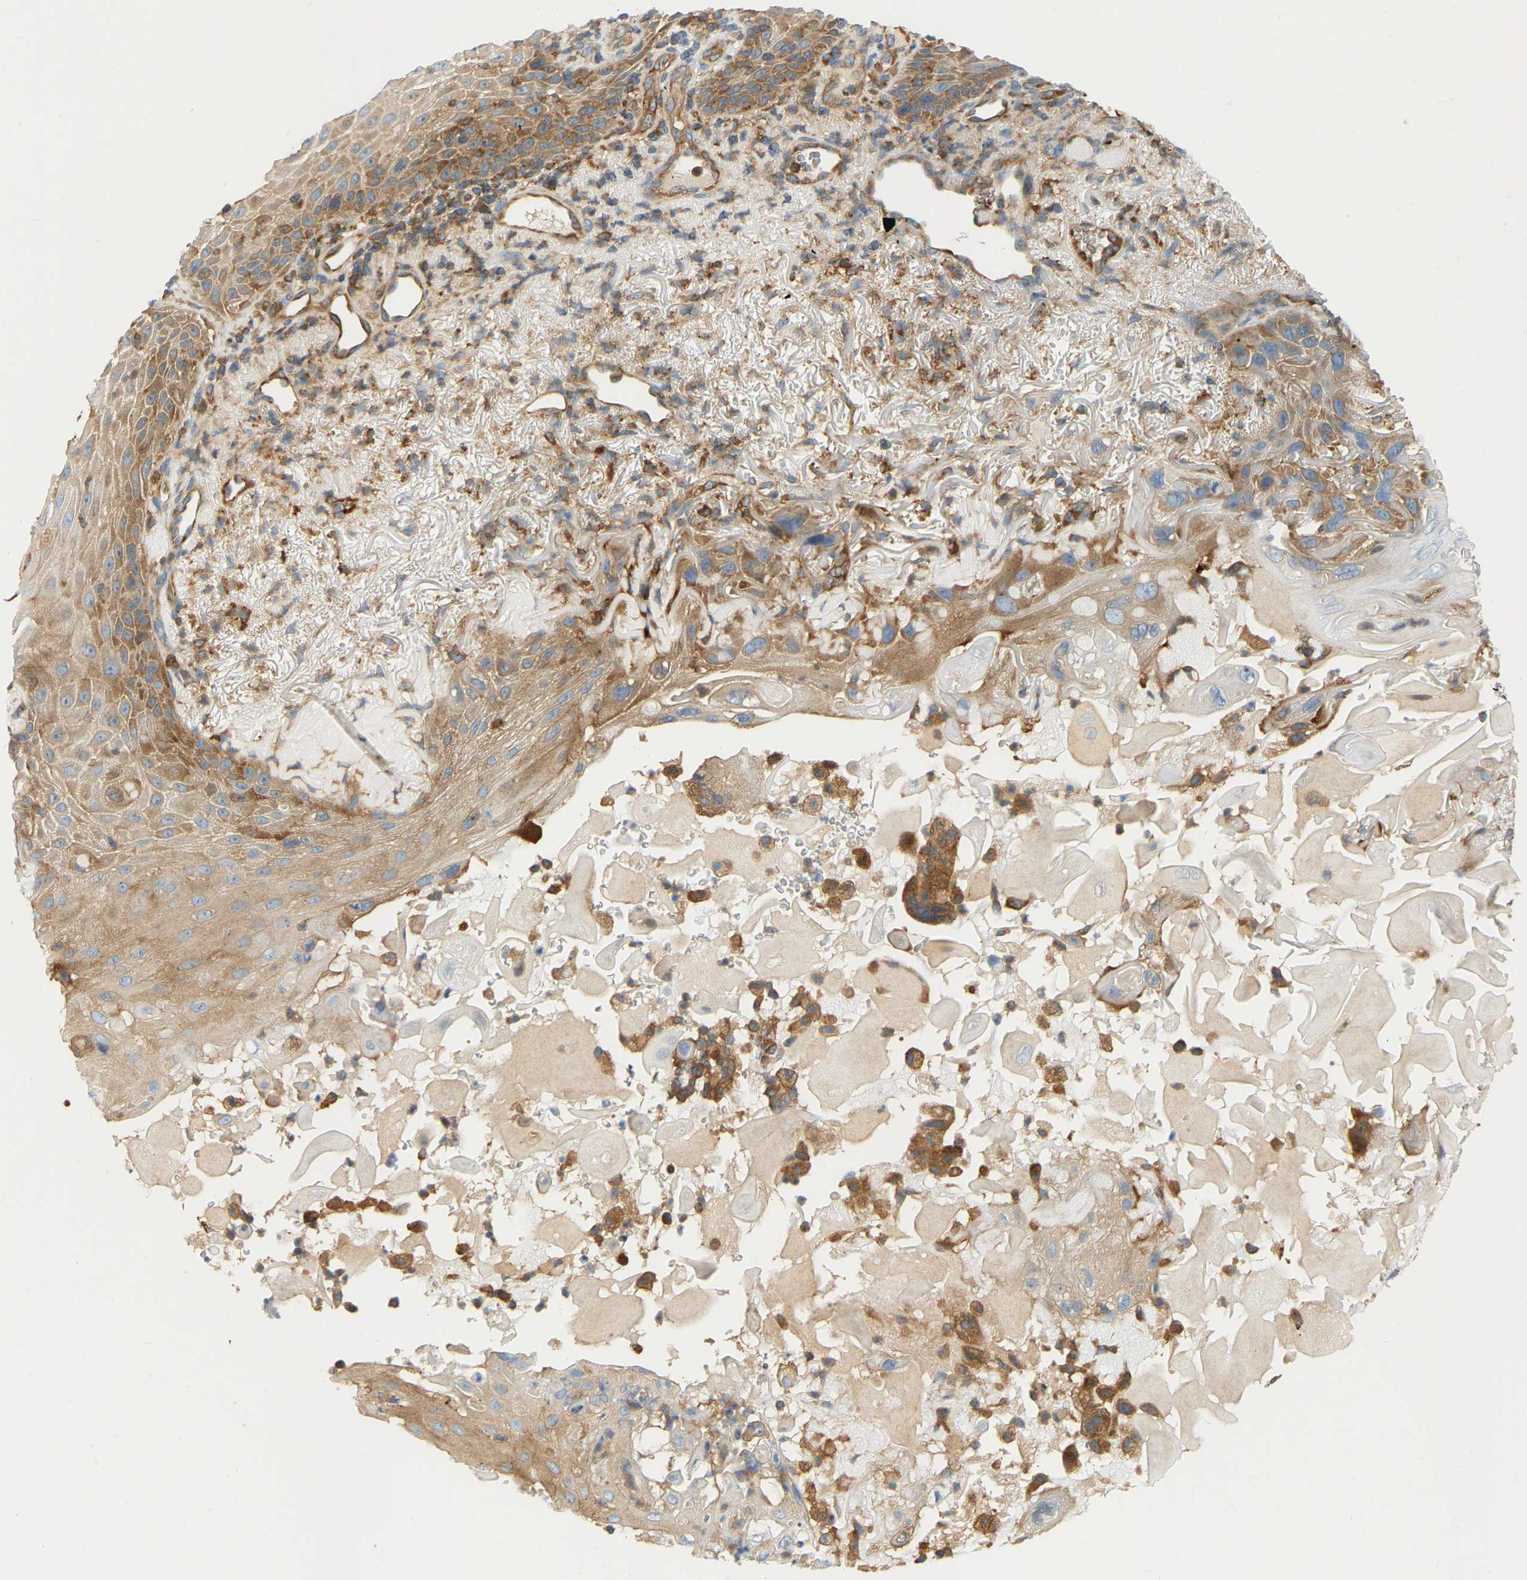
{"staining": {"intensity": "moderate", "quantity": ">75%", "location": "cytoplasmic/membranous"}, "tissue": "skin cancer", "cell_type": "Tumor cells", "image_type": "cancer", "snomed": [{"axis": "morphology", "description": "Squamous cell carcinoma, NOS"}, {"axis": "topography", "description": "Skin"}], "caption": "Skin cancer (squamous cell carcinoma) stained with a brown dye exhibits moderate cytoplasmic/membranous positive positivity in approximately >75% of tumor cells.", "gene": "AKAP13", "patient": {"sex": "female", "age": 77}}